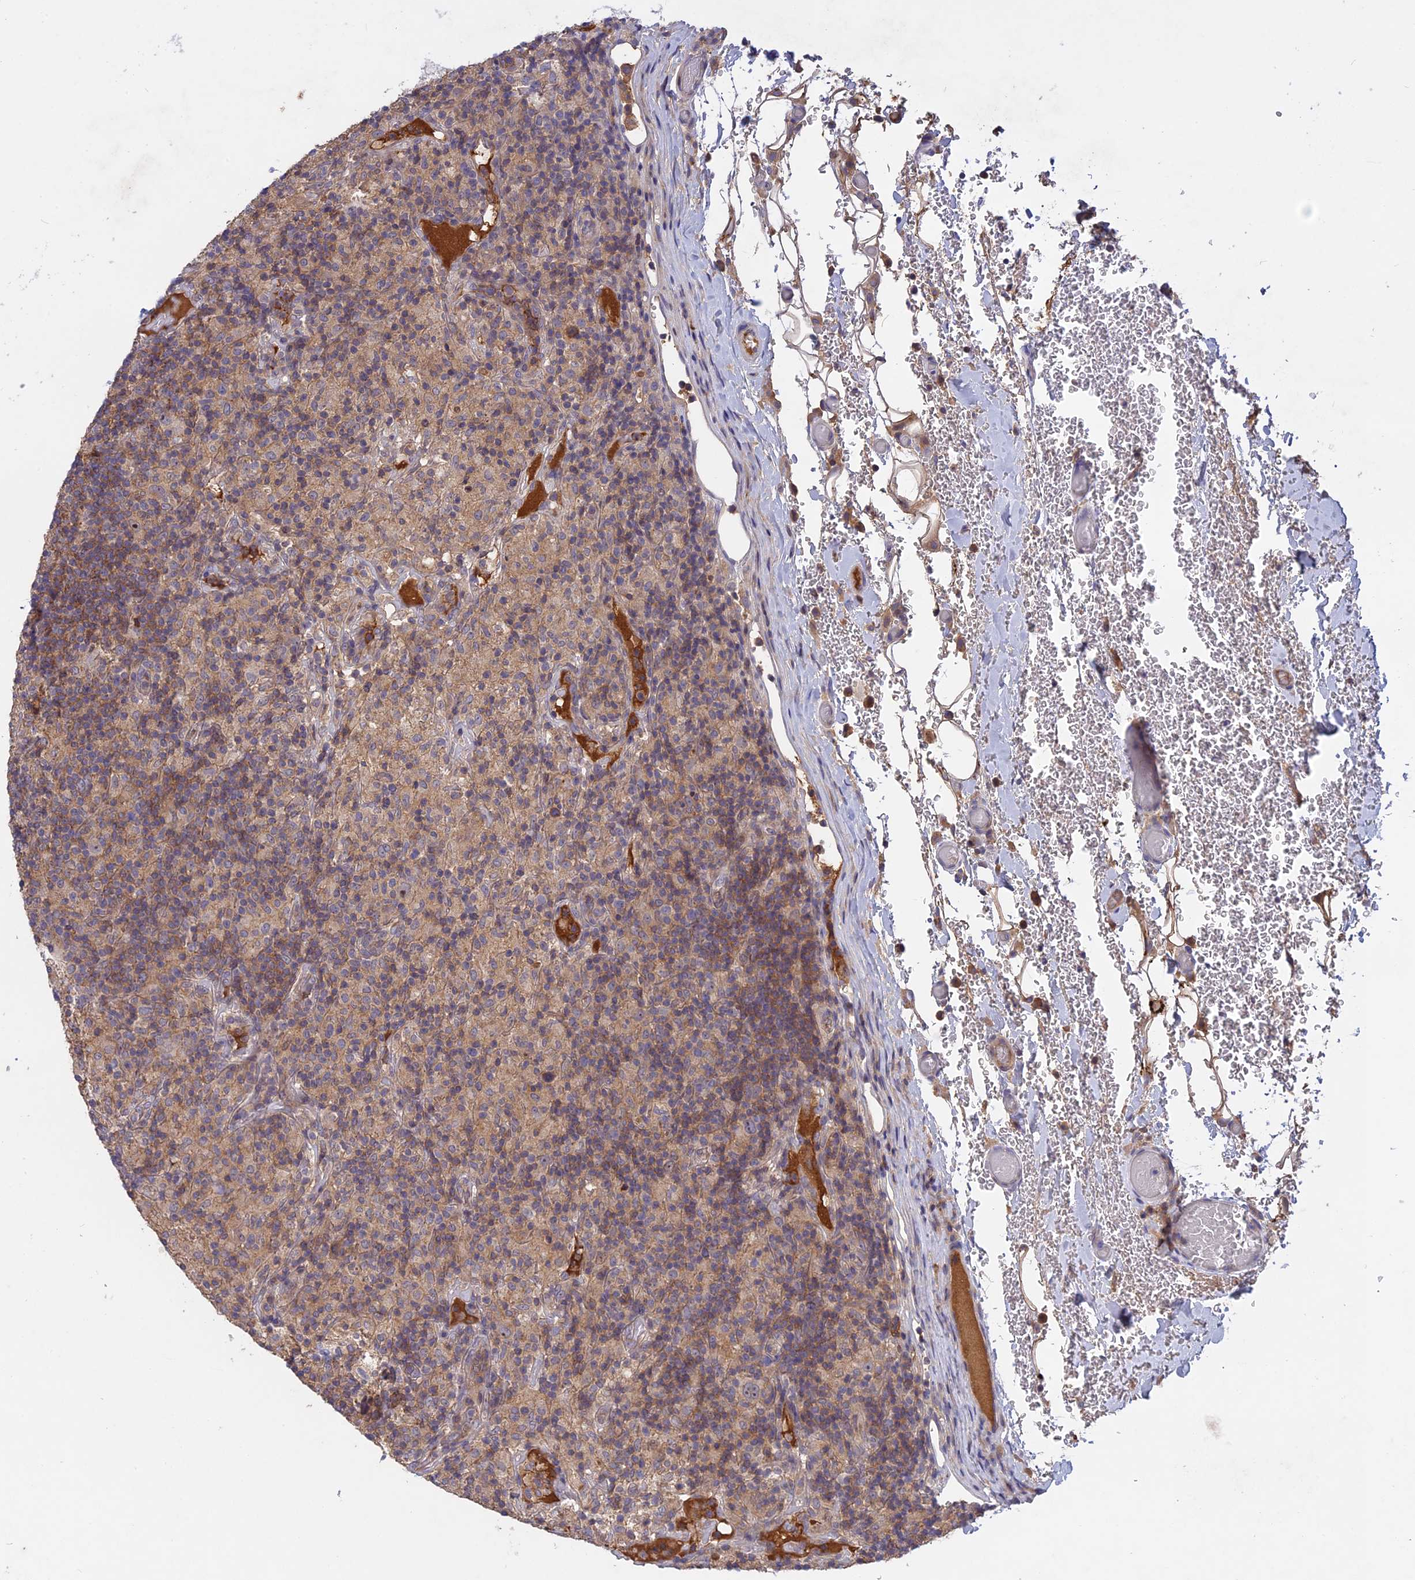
{"staining": {"intensity": "weak", "quantity": "<25%", "location": "cytoplasmic/membranous"}, "tissue": "lymphoma", "cell_type": "Tumor cells", "image_type": "cancer", "snomed": [{"axis": "morphology", "description": "Hodgkin's disease, NOS"}, {"axis": "topography", "description": "Lymph node"}], "caption": "IHC photomicrograph of human Hodgkin's disease stained for a protein (brown), which displays no staining in tumor cells.", "gene": "ADO", "patient": {"sex": "male", "age": 70}}